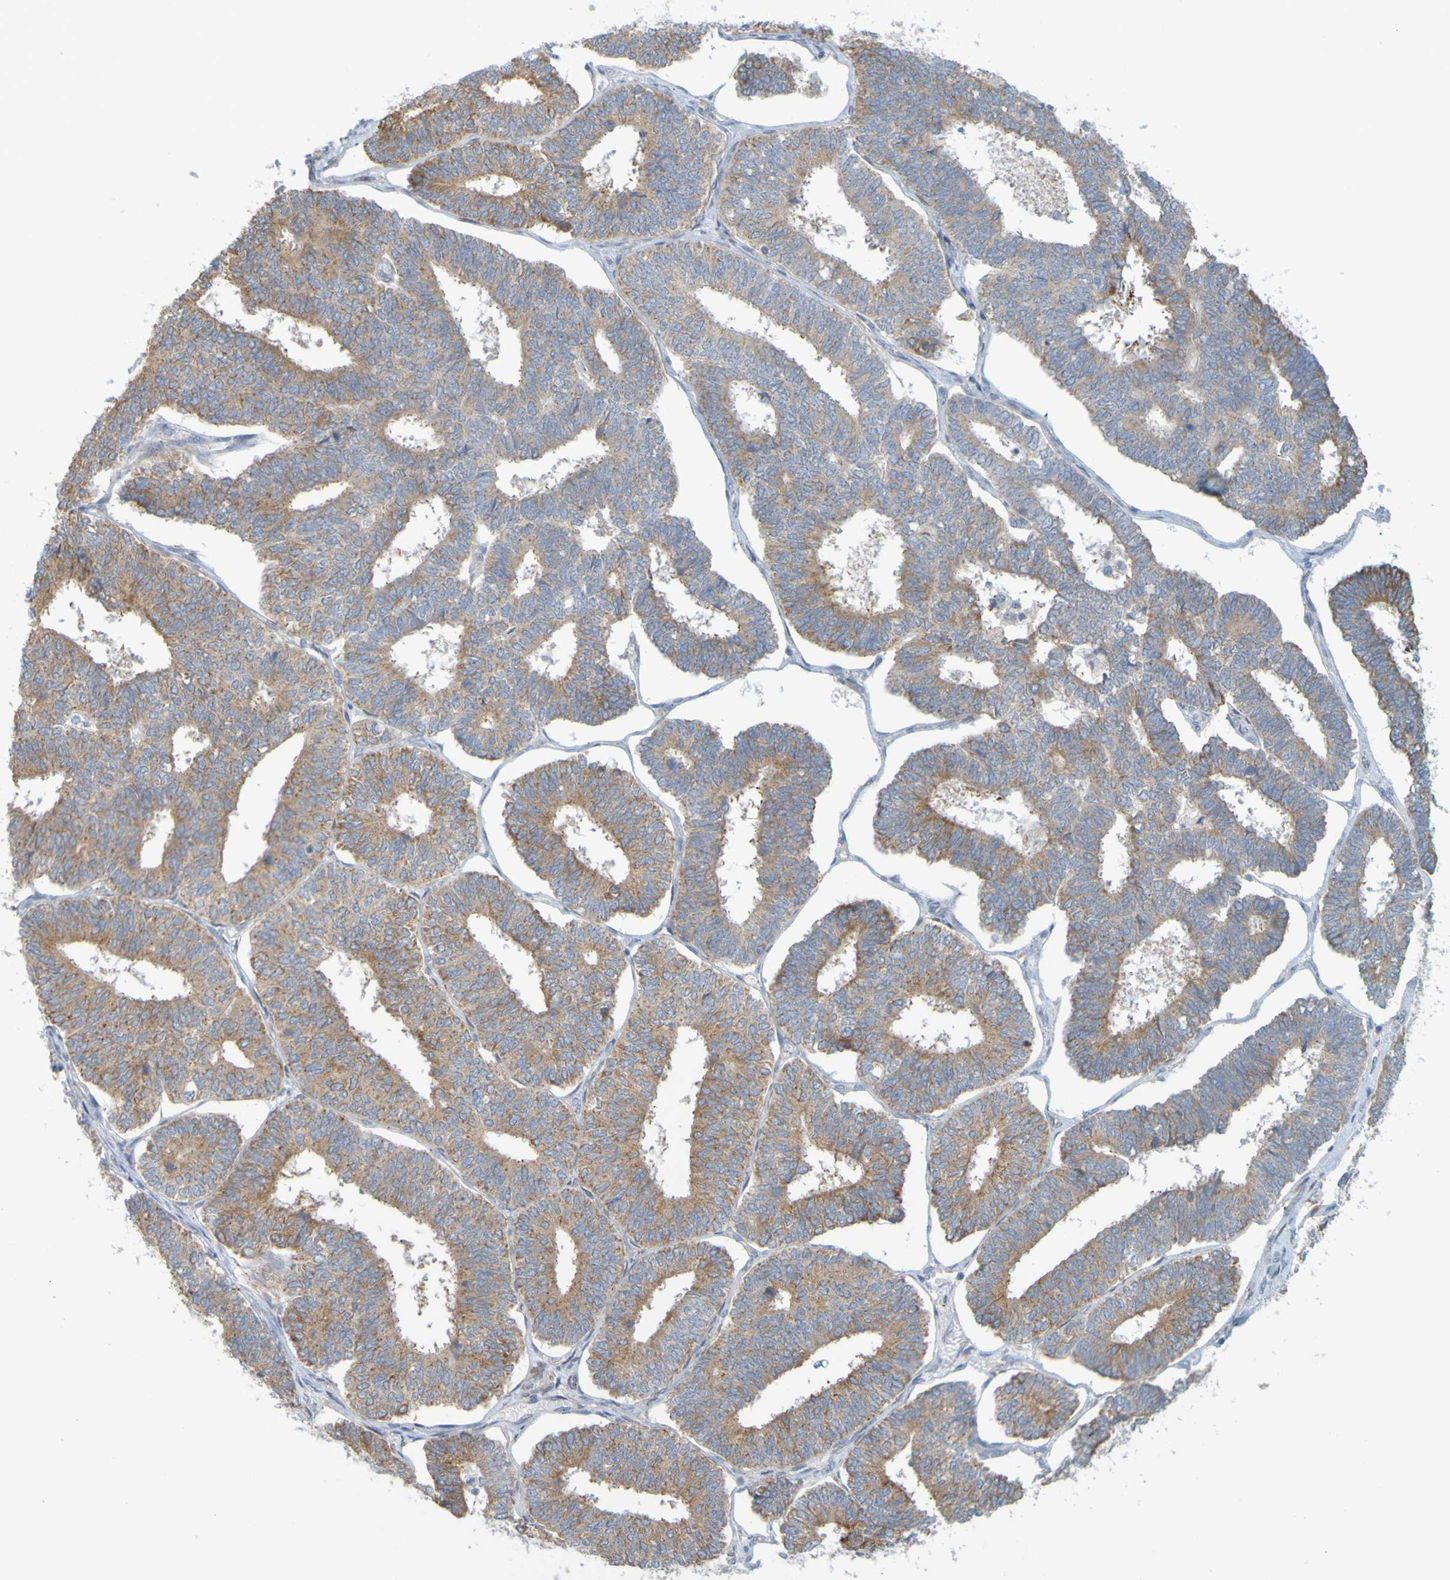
{"staining": {"intensity": "moderate", "quantity": ">75%", "location": "cytoplasmic/membranous"}, "tissue": "endometrial cancer", "cell_type": "Tumor cells", "image_type": "cancer", "snomed": [{"axis": "morphology", "description": "Adenocarcinoma, NOS"}, {"axis": "topography", "description": "Endometrium"}], "caption": "Immunohistochemical staining of endometrial cancer exhibits moderate cytoplasmic/membranous protein staining in about >75% of tumor cells. (IHC, brightfield microscopy, high magnification).", "gene": "MAG", "patient": {"sex": "female", "age": 70}}